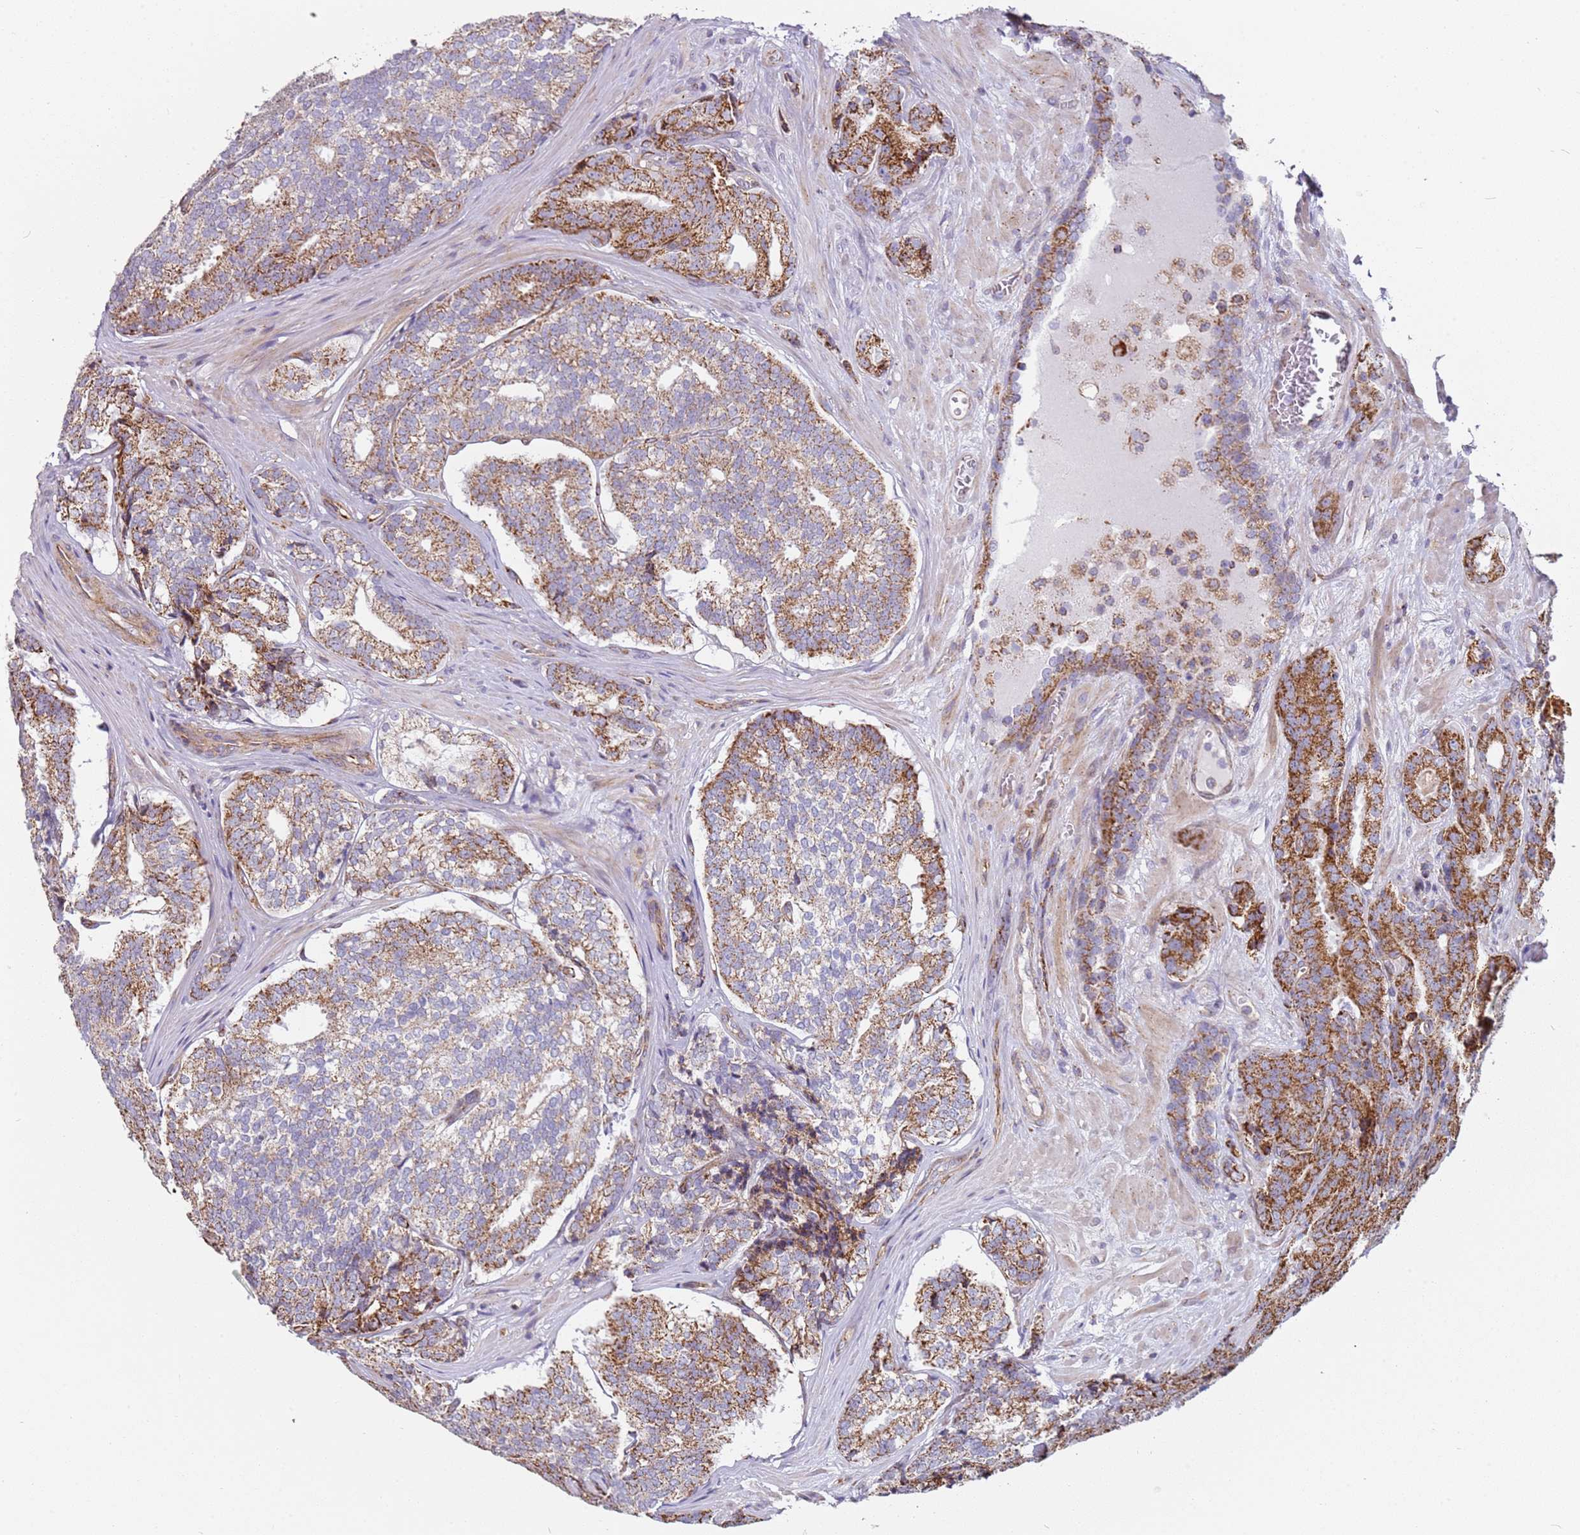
{"staining": {"intensity": "strong", "quantity": "25%-75%", "location": "cytoplasmic/membranous"}, "tissue": "prostate cancer", "cell_type": "Tumor cells", "image_type": "cancer", "snomed": [{"axis": "morphology", "description": "Adenocarcinoma, High grade"}, {"axis": "topography", "description": "Prostate"}], "caption": "Immunohistochemistry of human prostate cancer (high-grade adenocarcinoma) exhibits high levels of strong cytoplasmic/membranous positivity in approximately 25%-75% of tumor cells.", "gene": "ALS2", "patient": {"sex": "male", "age": 63}}